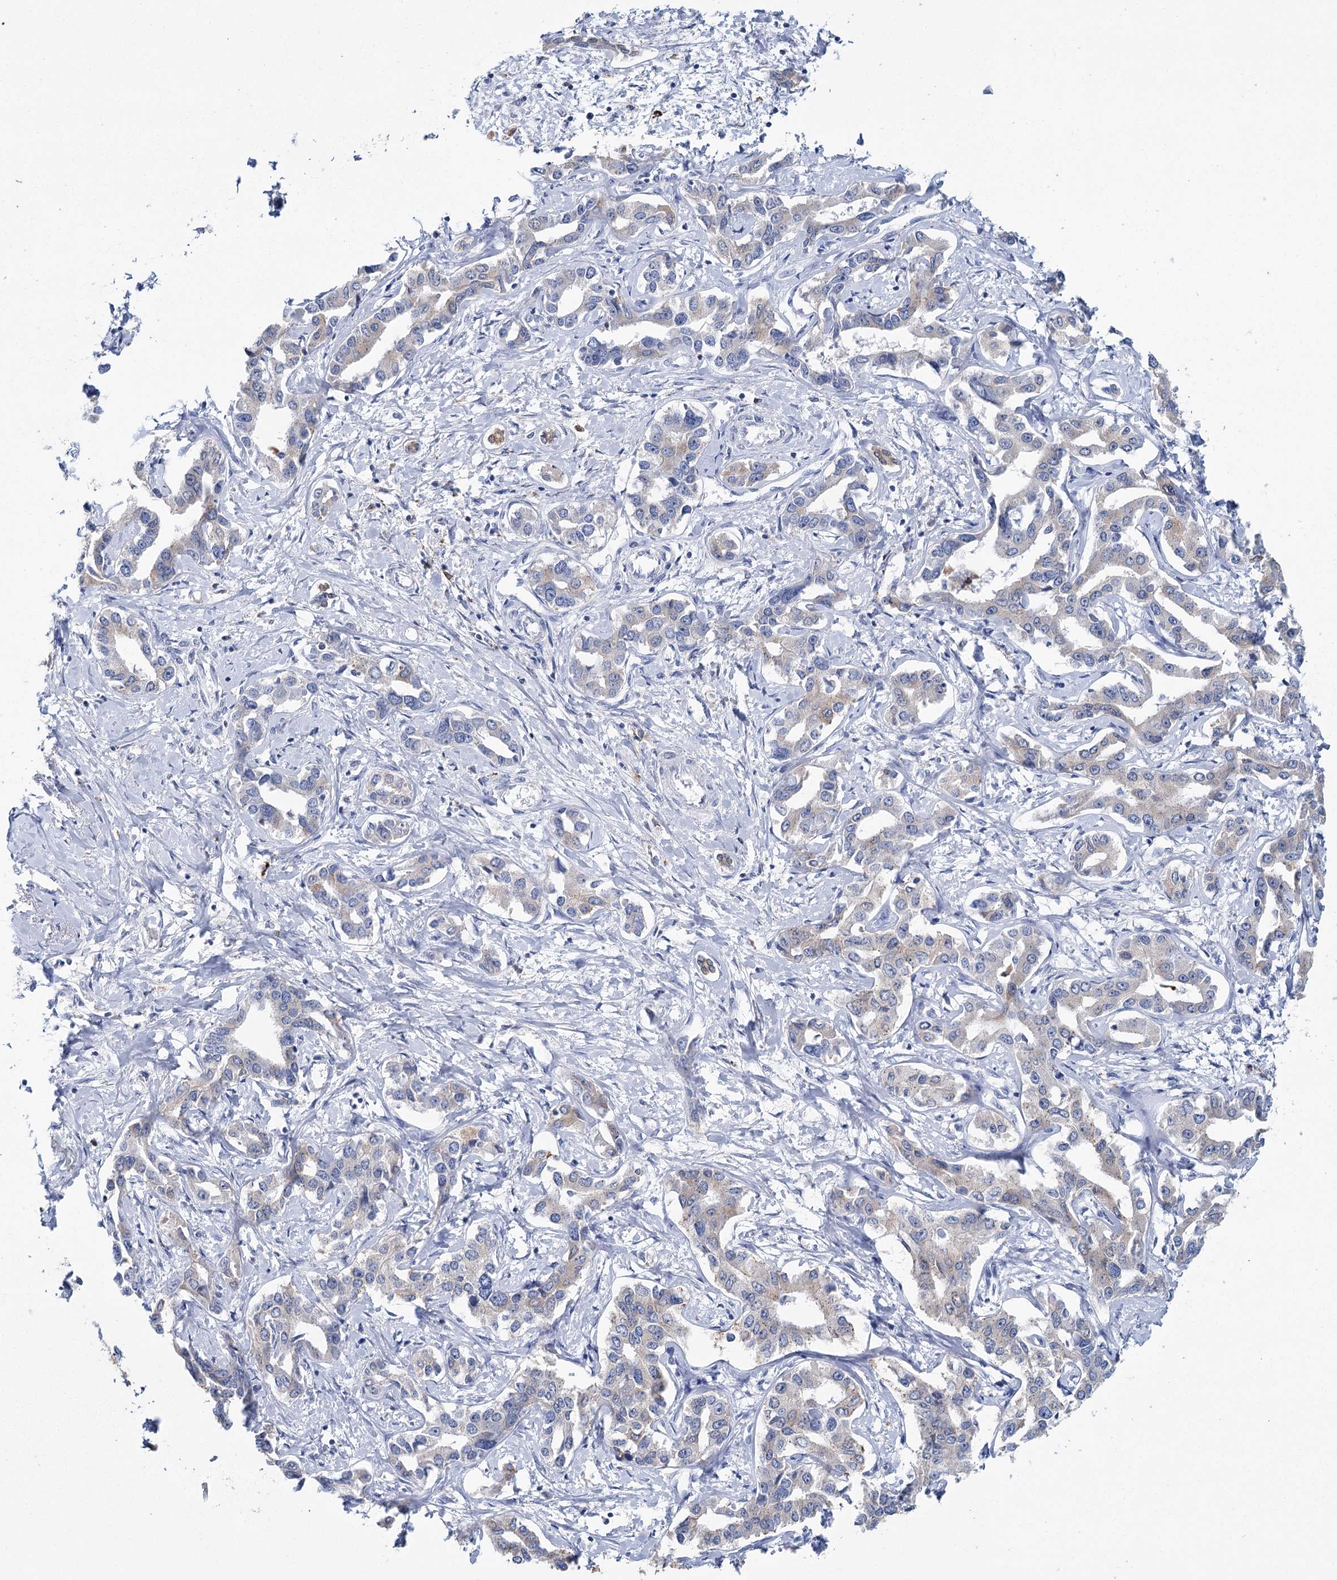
{"staining": {"intensity": "negative", "quantity": "none", "location": "none"}, "tissue": "liver cancer", "cell_type": "Tumor cells", "image_type": "cancer", "snomed": [{"axis": "morphology", "description": "Cholangiocarcinoma"}, {"axis": "topography", "description": "Liver"}], "caption": "DAB (3,3'-diaminobenzidine) immunohistochemical staining of human liver cancer (cholangiocarcinoma) reveals no significant expression in tumor cells. The staining is performed using DAB brown chromogen with nuclei counter-stained in using hematoxylin.", "gene": "METTL7B", "patient": {"sex": "male", "age": 59}}